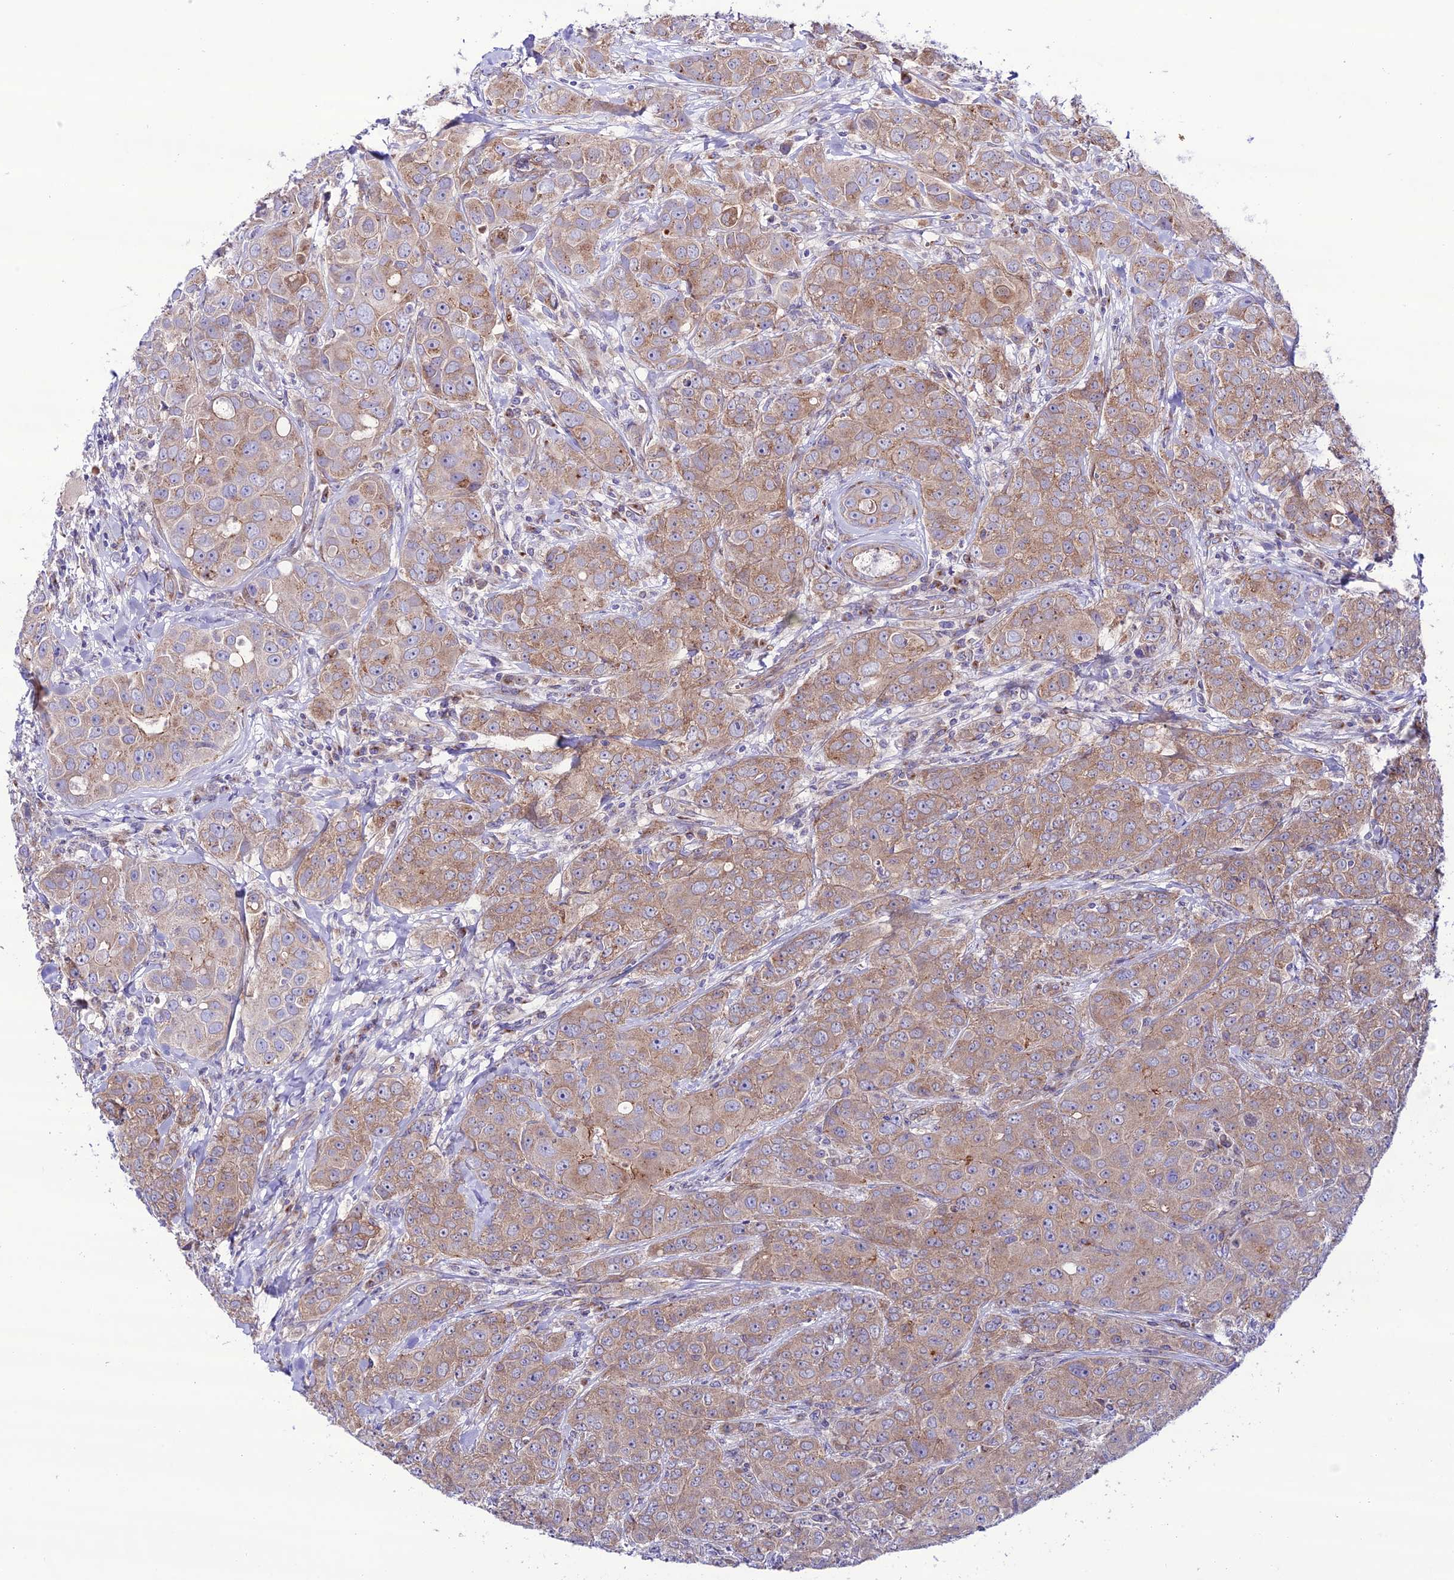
{"staining": {"intensity": "moderate", "quantity": ">75%", "location": "cytoplasmic/membranous"}, "tissue": "breast cancer", "cell_type": "Tumor cells", "image_type": "cancer", "snomed": [{"axis": "morphology", "description": "Duct carcinoma"}, {"axis": "topography", "description": "Breast"}], "caption": "A photomicrograph showing moderate cytoplasmic/membranous positivity in approximately >75% of tumor cells in breast infiltrating ductal carcinoma, as visualized by brown immunohistochemical staining.", "gene": "LACTB2", "patient": {"sex": "female", "age": 43}}